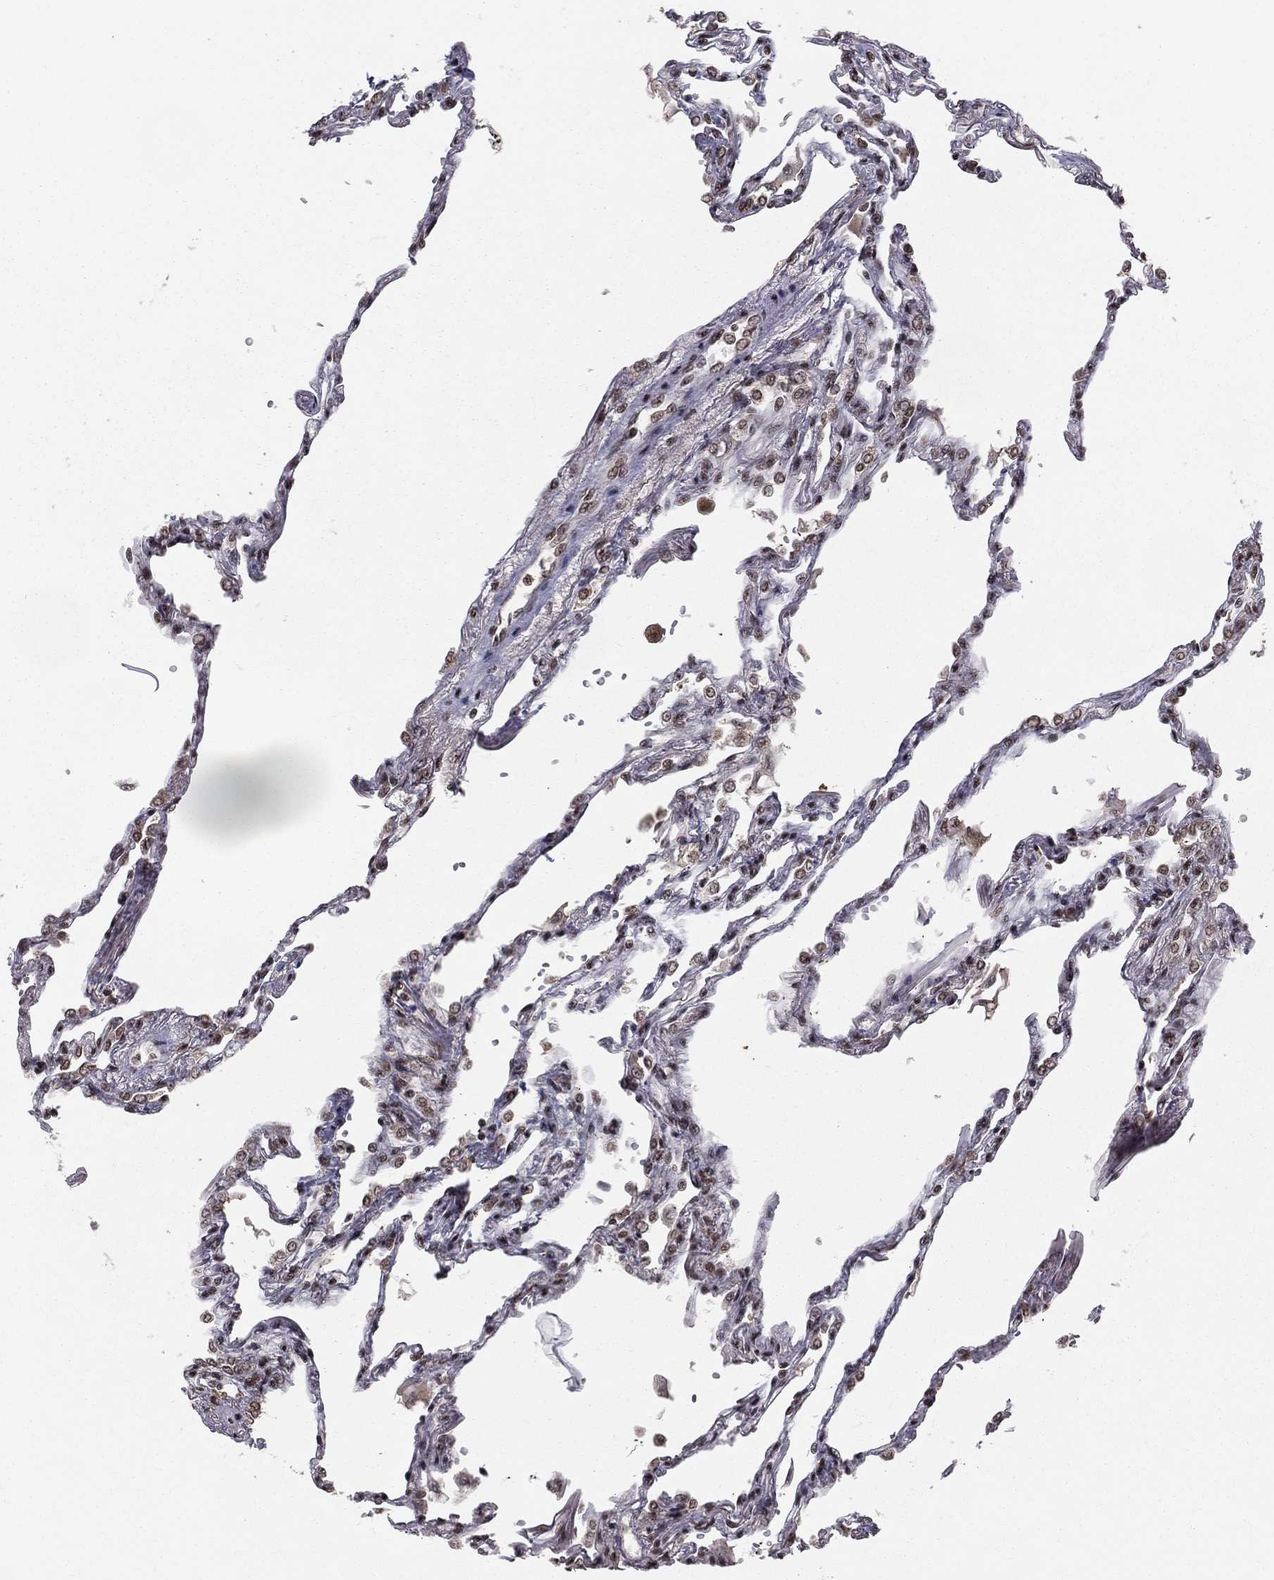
{"staining": {"intensity": "strong", "quantity": "25%-75%", "location": "nuclear"}, "tissue": "lung", "cell_type": "Alveolar cells", "image_type": "normal", "snomed": [{"axis": "morphology", "description": "Normal tissue, NOS"}, {"axis": "topography", "description": "Lung"}], "caption": "DAB (3,3'-diaminobenzidine) immunohistochemical staining of benign human lung reveals strong nuclear protein expression in approximately 25%-75% of alveolar cells.", "gene": "NFYB", "patient": {"sex": "male", "age": 78}}